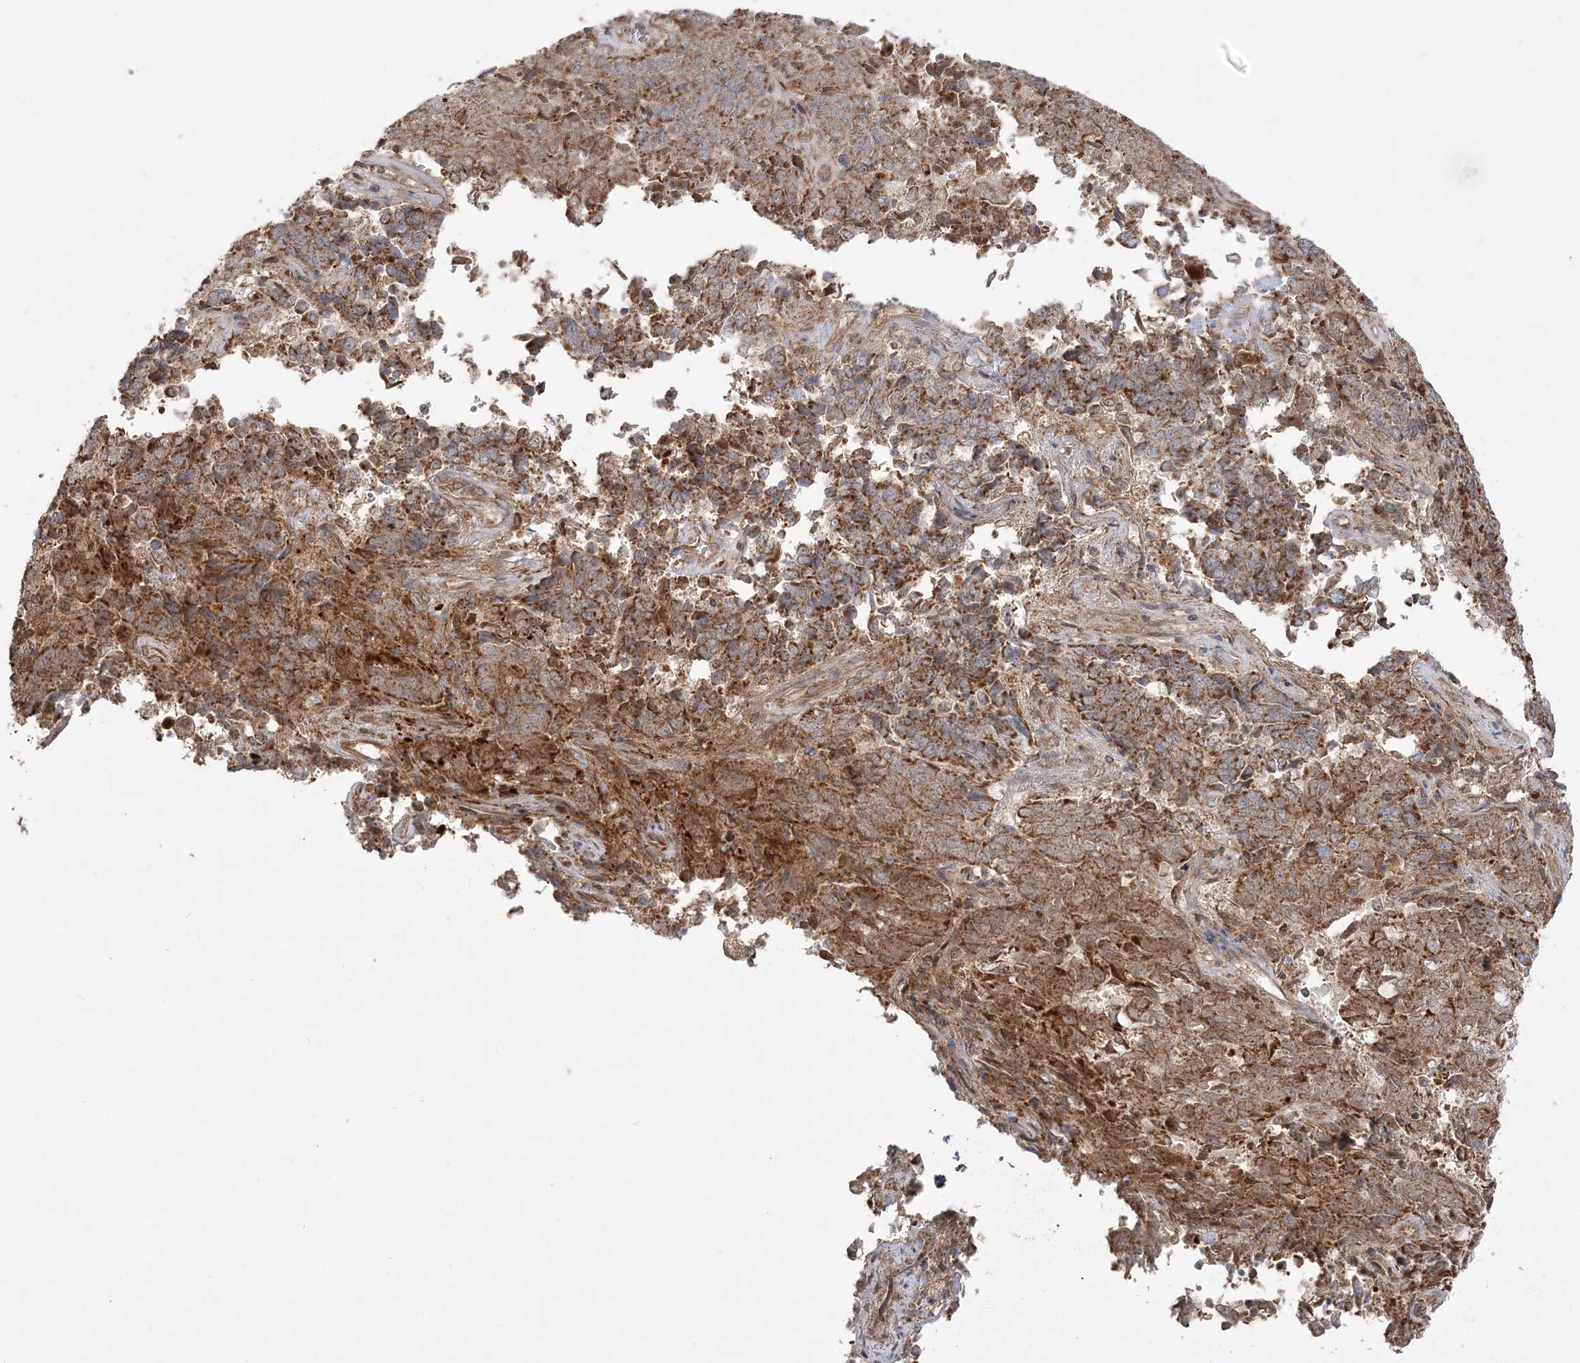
{"staining": {"intensity": "moderate", "quantity": ">75%", "location": "cytoplasmic/membranous"}, "tissue": "endometrial cancer", "cell_type": "Tumor cells", "image_type": "cancer", "snomed": [{"axis": "morphology", "description": "Adenocarcinoma, NOS"}, {"axis": "topography", "description": "Endometrium"}], "caption": "Endometrial cancer (adenocarcinoma) stained with a protein marker reveals moderate staining in tumor cells.", "gene": "SCLT1", "patient": {"sex": "female", "age": 80}}